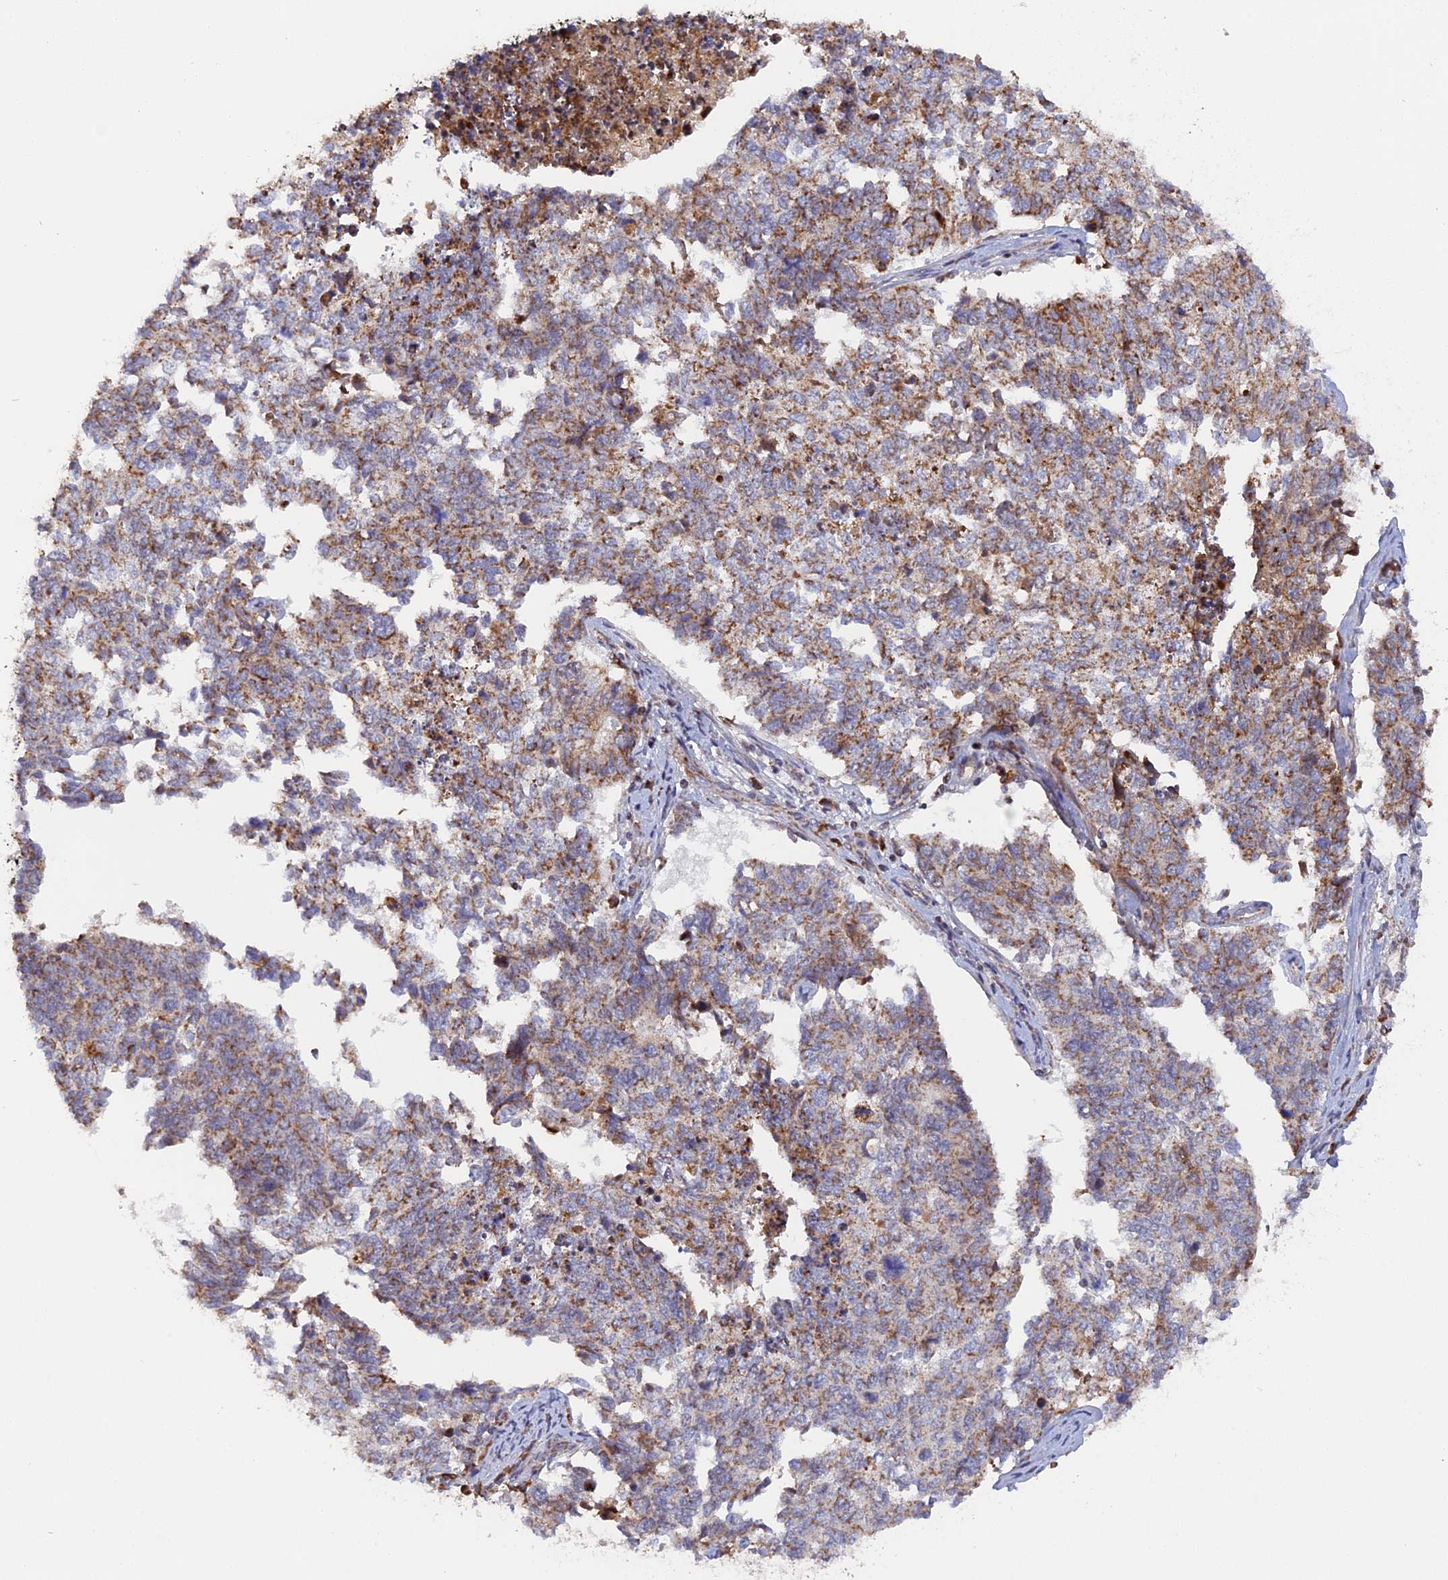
{"staining": {"intensity": "weak", "quantity": "25%-75%", "location": "cytoplasmic/membranous"}, "tissue": "cervical cancer", "cell_type": "Tumor cells", "image_type": "cancer", "snomed": [{"axis": "morphology", "description": "Squamous cell carcinoma, NOS"}, {"axis": "topography", "description": "Cervix"}], "caption": "Cervical squamous cell carcinoma was stained to show a protein in brown. There is low levels of weak cytoplasmic/membranous expression in about 25%-75% of tumor cells. The protein is shown in brown color, while the nuclei are stained blue.", "gene": "MPV17L", "patient": {"sex": "female", "age": 63}}